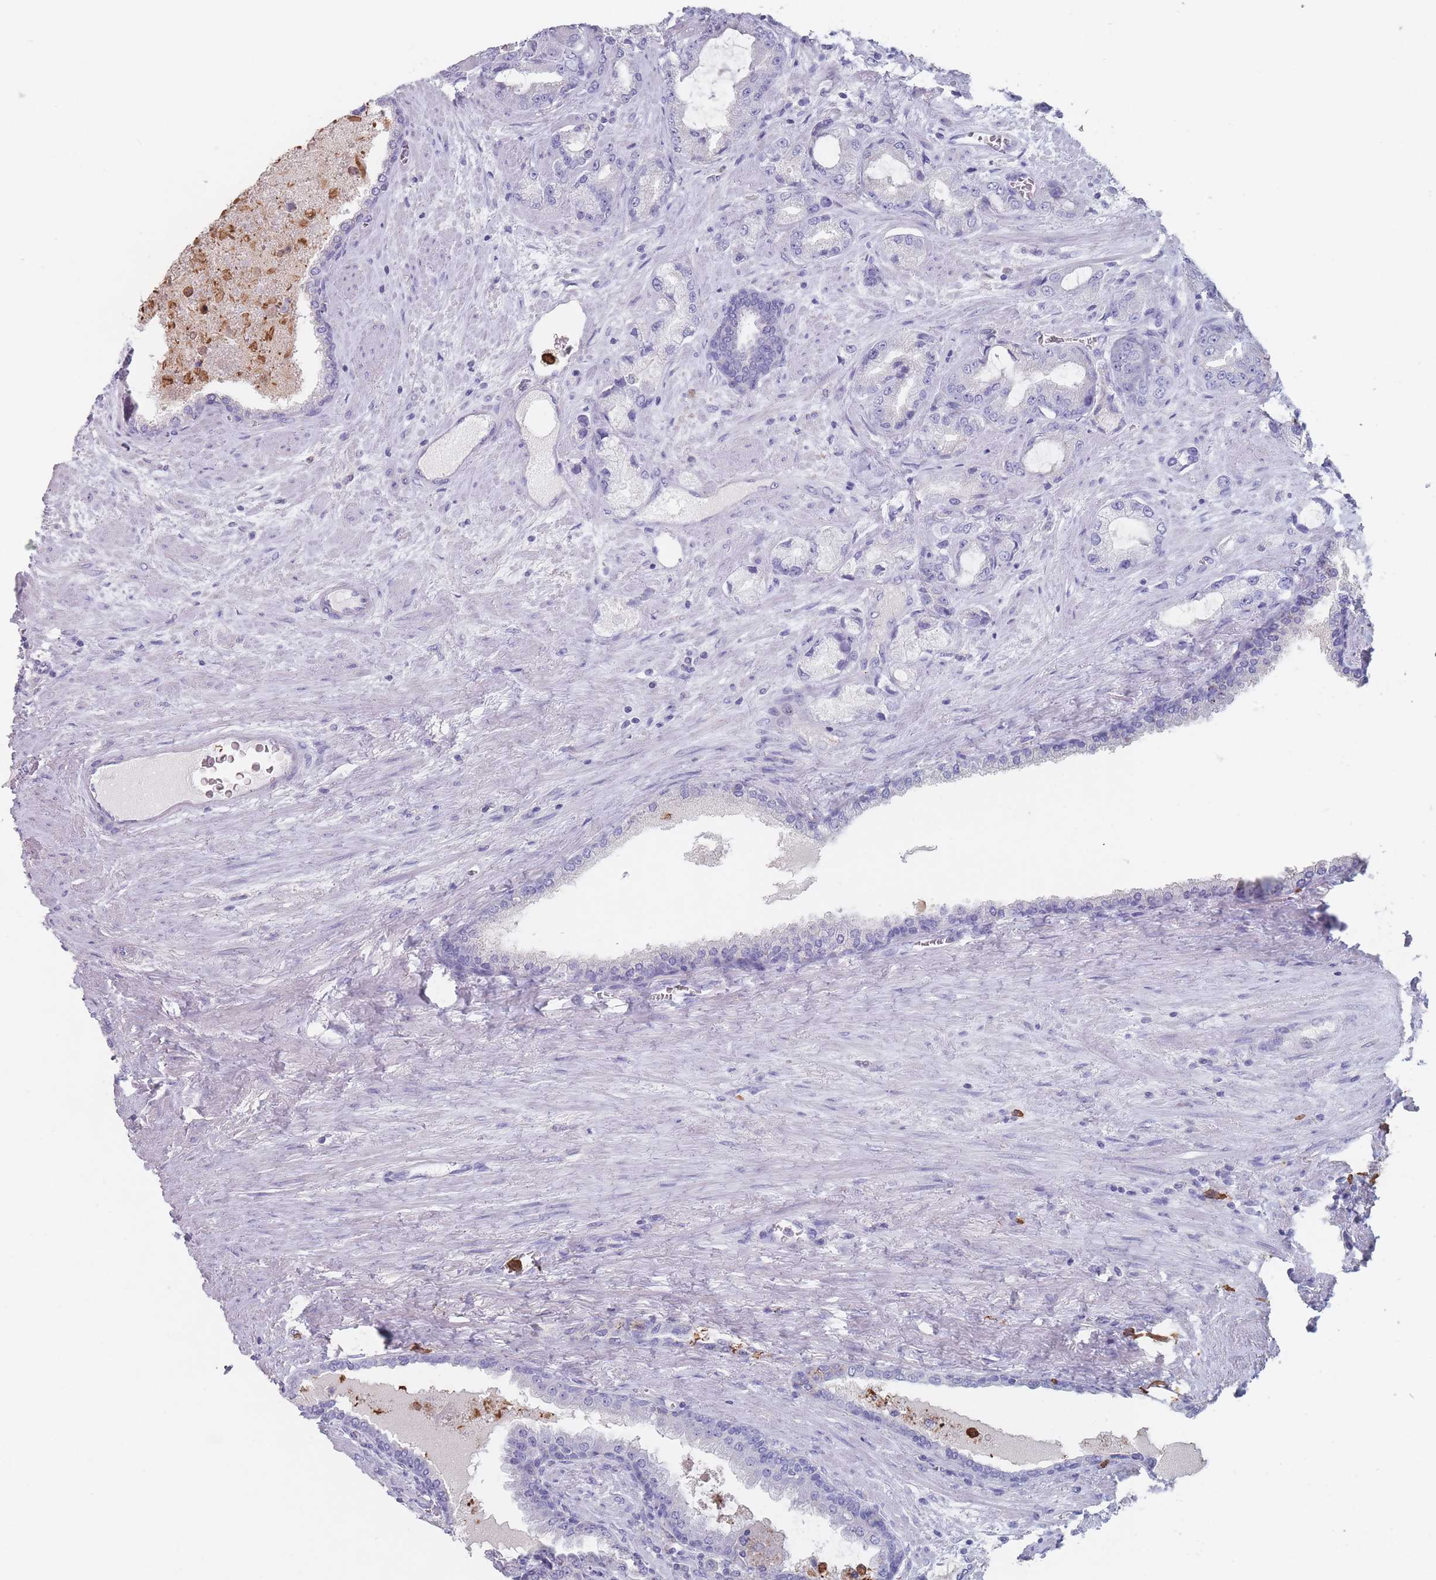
{"staining": {"intensity": "negative", "quantity": "none", "location": "none"}, "tissue": "prostate cancer", "cell_type": "Tumor cells", "image_type": "cancer", "snomed": [{"axis": "morphology", "description": "Adenocarcinoma, High grade"}, {"axis": "topography", "description": "Prostate"}], "caption": "Prostate cancer (adenocarcinoma (high-grade)) was stained to show a protein in brown. There is no significant expression in tumor cells.", "gene": "ATP1A3", "patient": {"sex": "male", "age": 68}}